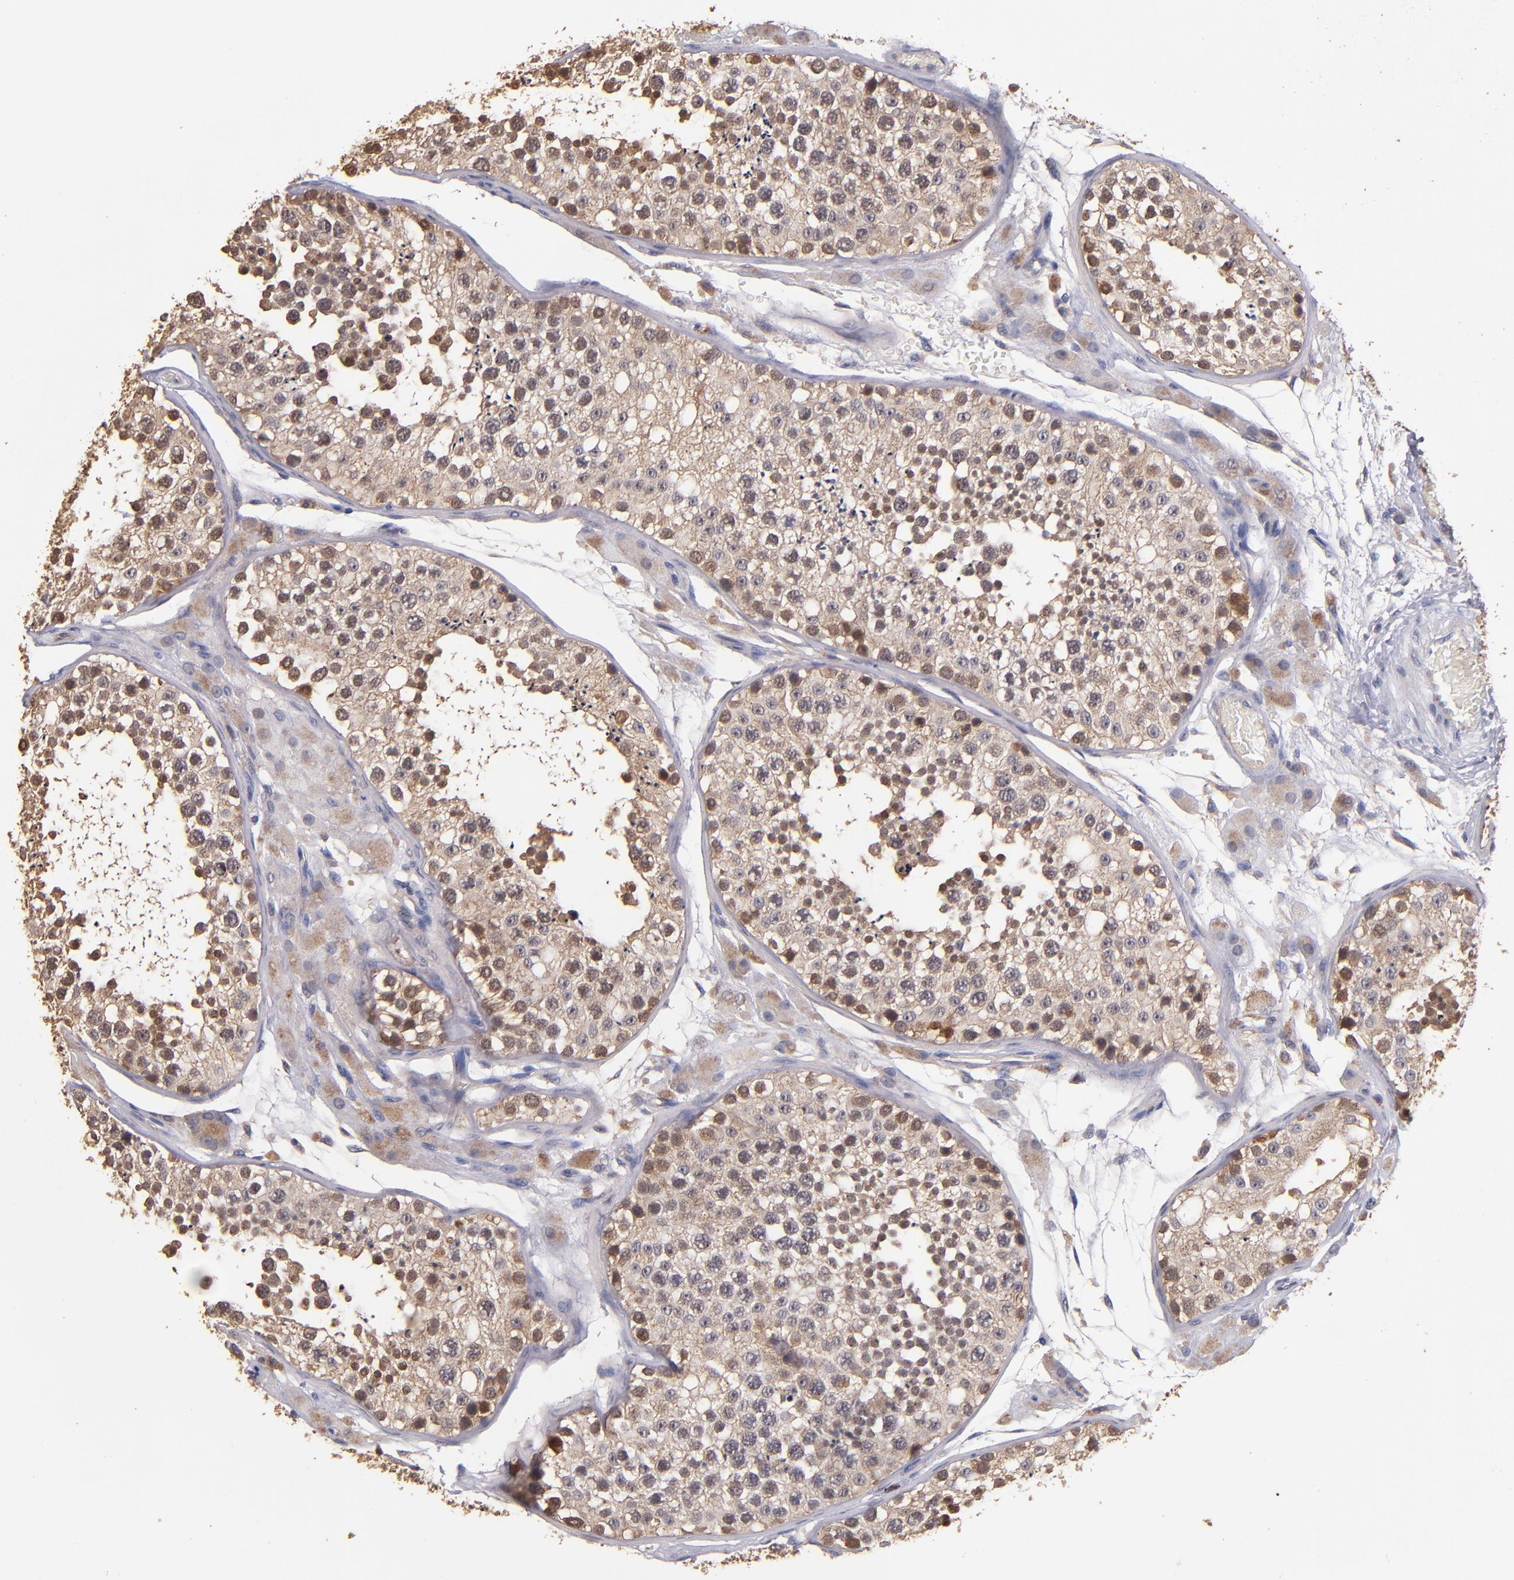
{"staining": {"intensity": "moderate", "quantity": ">75%", "location": "cytoplasmic/membranous,nuclear"}, "tissue": "testis", "cell_type": "Cells in seminiferous ducts", "image_type": "normal", "snomed": [{"axis": "morphology", "description": "Normal tissue, NOS"}, {"axis": "topography", "description": "Testis"}], "caption": "Immunohistochemical staining of benign testis shows moderate cytoplasmic/membranous,nuclear protein positivity in about >75% of cells in seminiferous ducts. (Stains: DAB (3,3'-diaminobenzidine) in brown, nuclei in blue, Microscopy: brightfield microscopy at high magnification).", "gene": "TTLL12", "patient": {"sex": "male", "age": 26}}